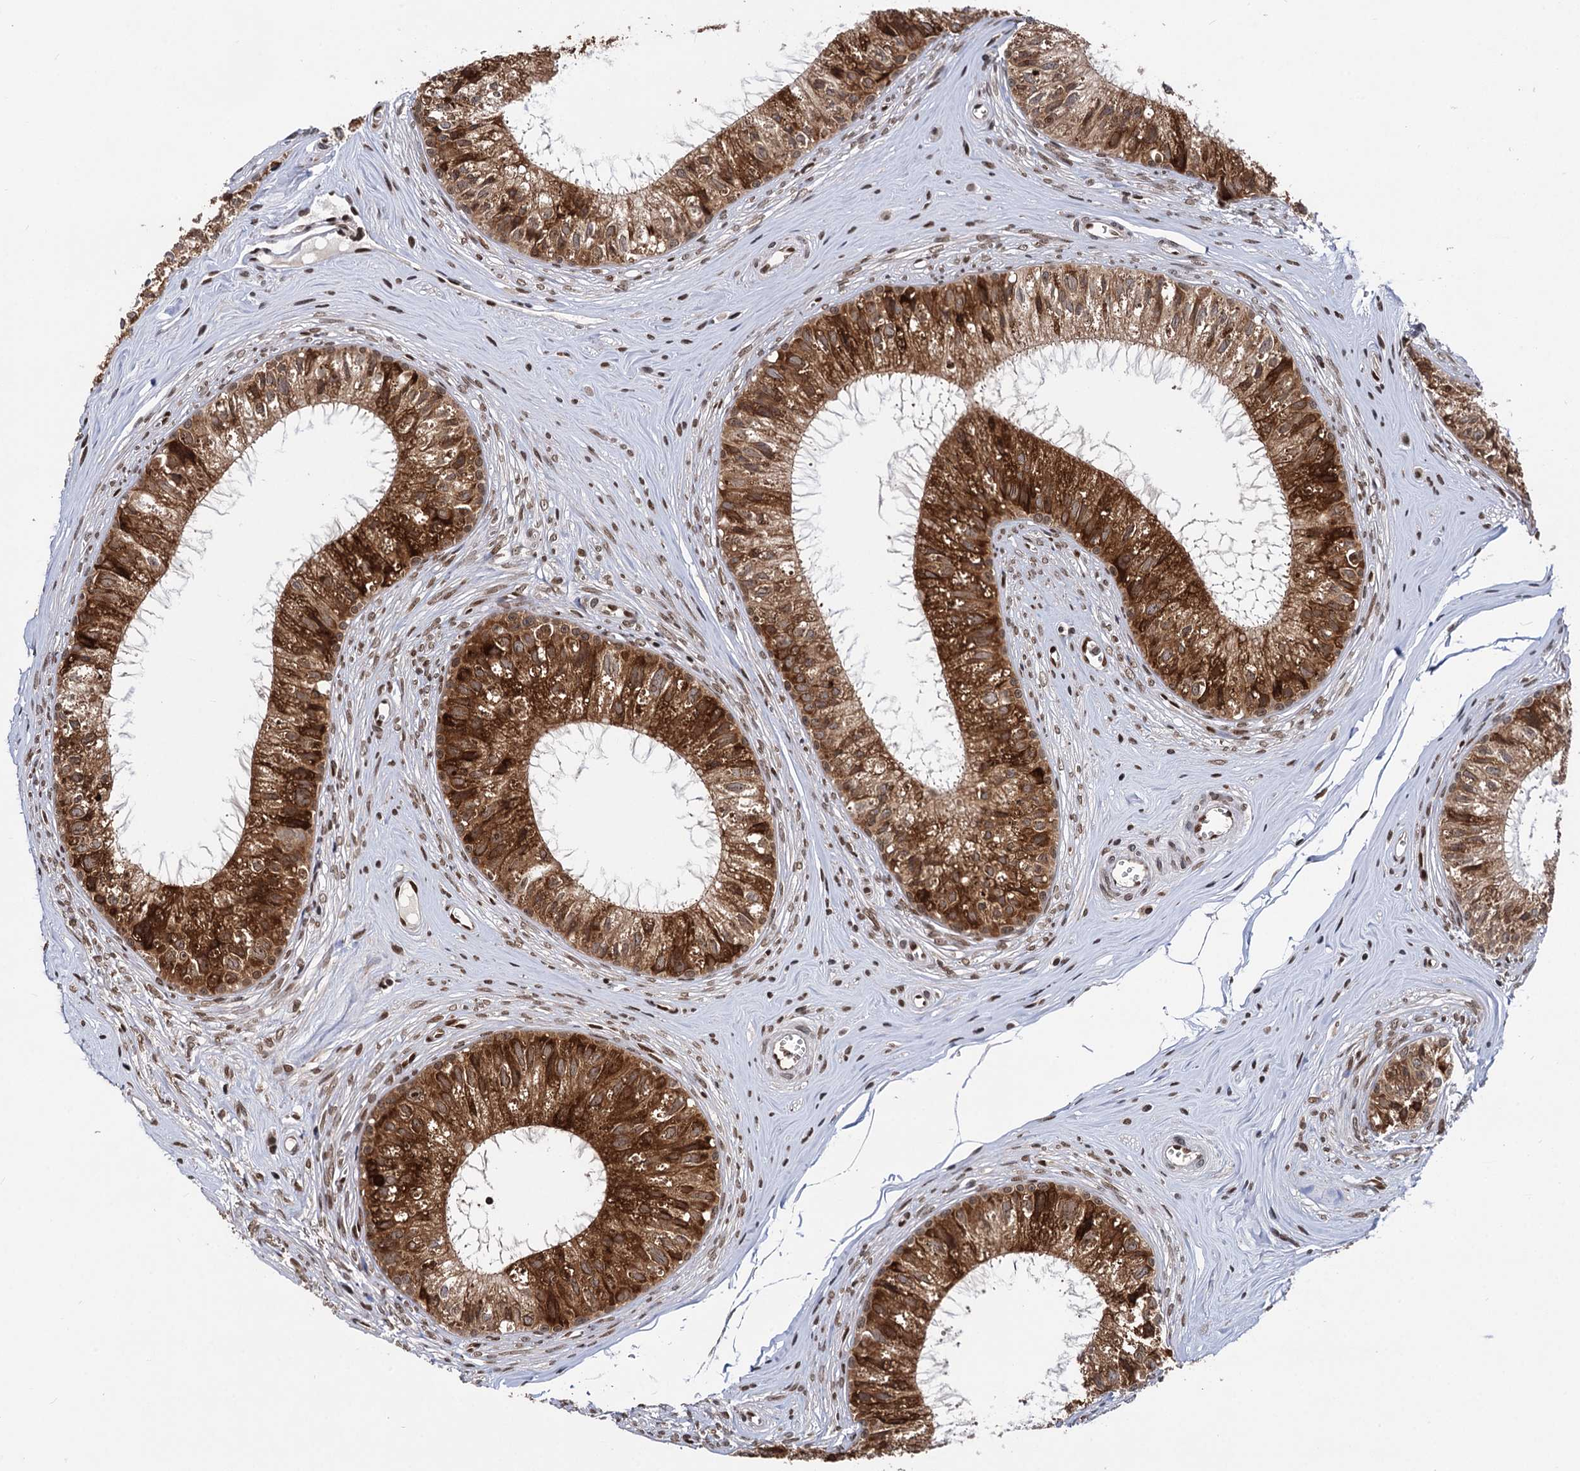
{"staining": {"intensity": "strong", "quantity": ">75%", "location": "cytoplasmic/membranous,nuclear"}, "tissue": "epididymis", "cell_type": "Glandular cells", "image_type": "normal", "snomed": [{"axis": "morphology", "description": "Normal tissue, NOS"}, {"axis": "topography", "description": "Epididymis"}], "caption": "Unremarkable epididymis was stained to show a protein in brown. There is high levels of strong cytoplasmic/membranous,nuclear positivity in approximately >75% of glandular cells. Immunohistochemistry (ihc) stains the protein in brown and the nuclei are stained blue.", "gene": "MESD", "patient": {"sex": "male", "age": 36}}